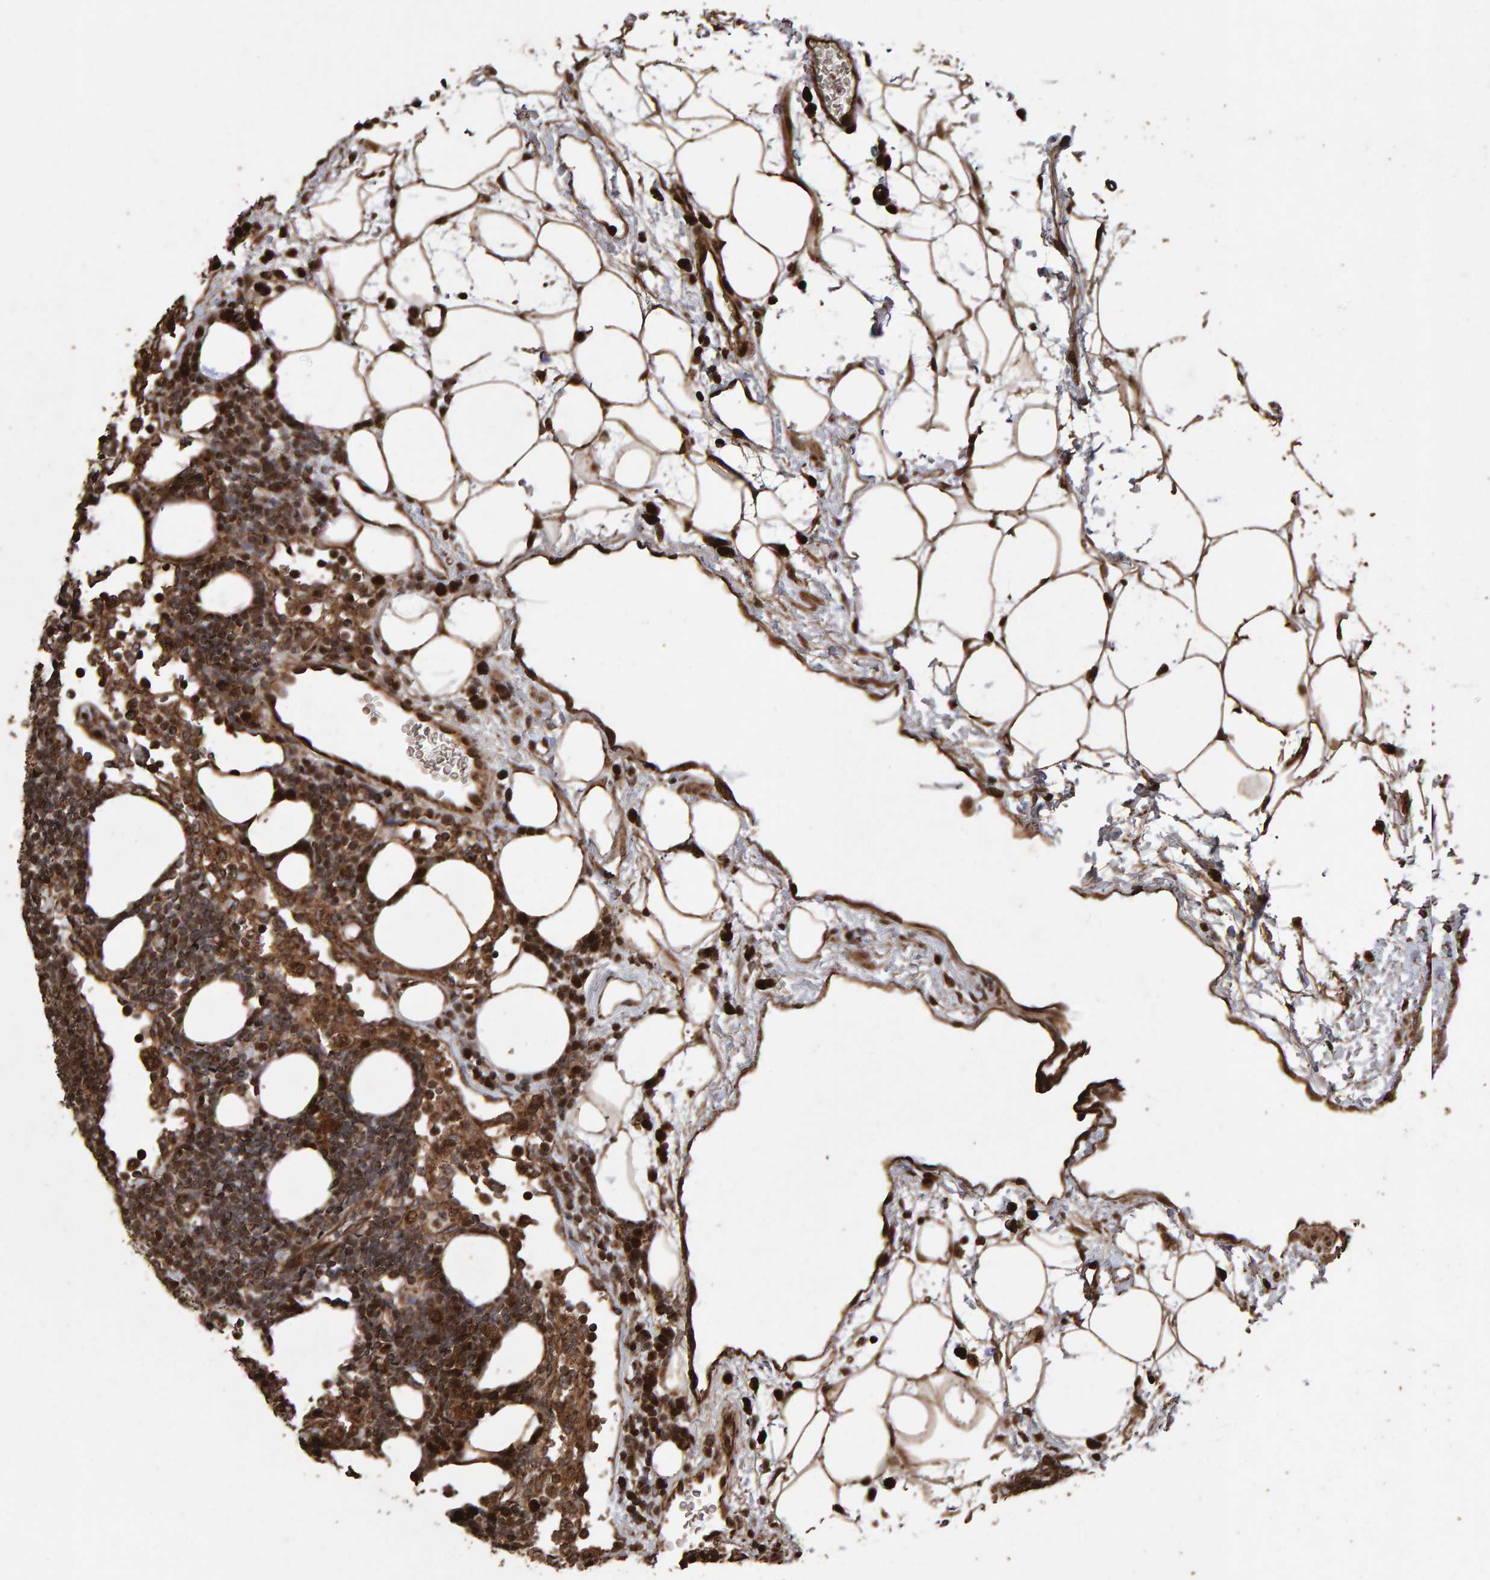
{"staining": {"intensity": "weak", "quantity": ">75%", "location": "cytoplasmic/membranous"}, "tissue": "lymph node", "cell_type": "Germinal center cells", "image_type": "normal", "snomed": [{"axis": "morphology", "description": "Normal tissue, NOS"}, {"axis": "morphology", "description": "Carcinoid, malignant, NOS"}, {"axis": "topography", "description": "Lymph node"}], "caption": "An immunohistochemistry (IHC) photomicrograph of normal tissue is shown. Protein staining in brown shows weak cytoplasmic/membranous positivity in lymph node within germinal center cells. The protein is stained brown, and the nuclei are stained in blue (DAB IHC with brightfield microscopy, high magnification).", "gene": "OSBP2", "patient": {"sex": "male", "age": 47}}